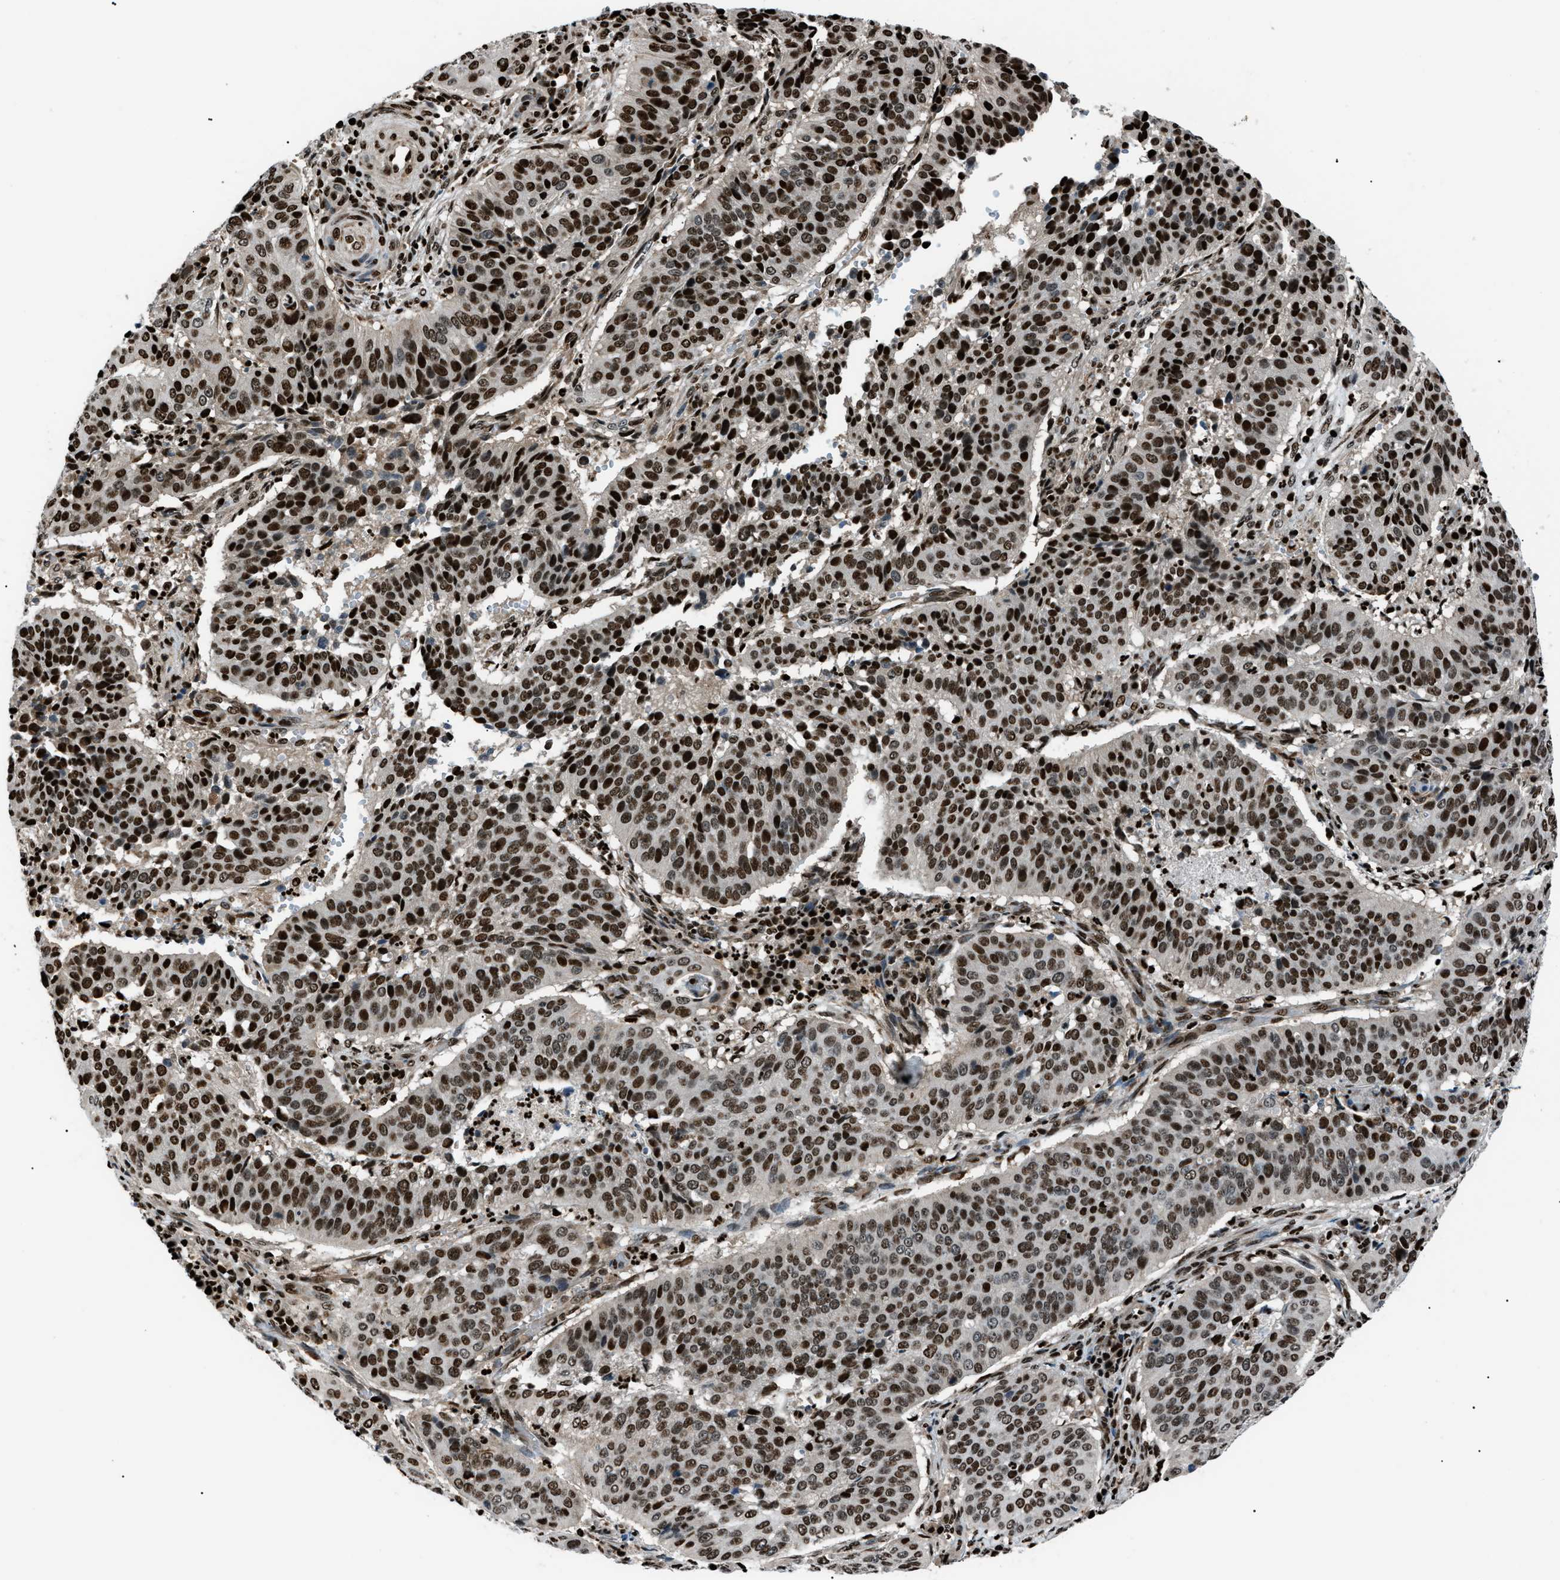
{"staining": {"intensity": "strong", "quantity": ">75%", "location": "nuclear"}, "tissue": "cervical cancer", "cell_type": "Tumor cells", "image_type": "cancer", "snomed": [{"axis": "morphology", "description": "Normal tissue, NOS"}, {"axis": "morphology", "description": "Squamous cell carcinoma, NOS"}, {"axis": "topography", "description": "Cervix"}], "caption": "The immunohistochemical stain highlights strong nuclear staining in tumor cells of squamous cell carcinoma (cervical) tissue.", "gene": "PRKX", "patient": {"sex": "female", "age": 39}}